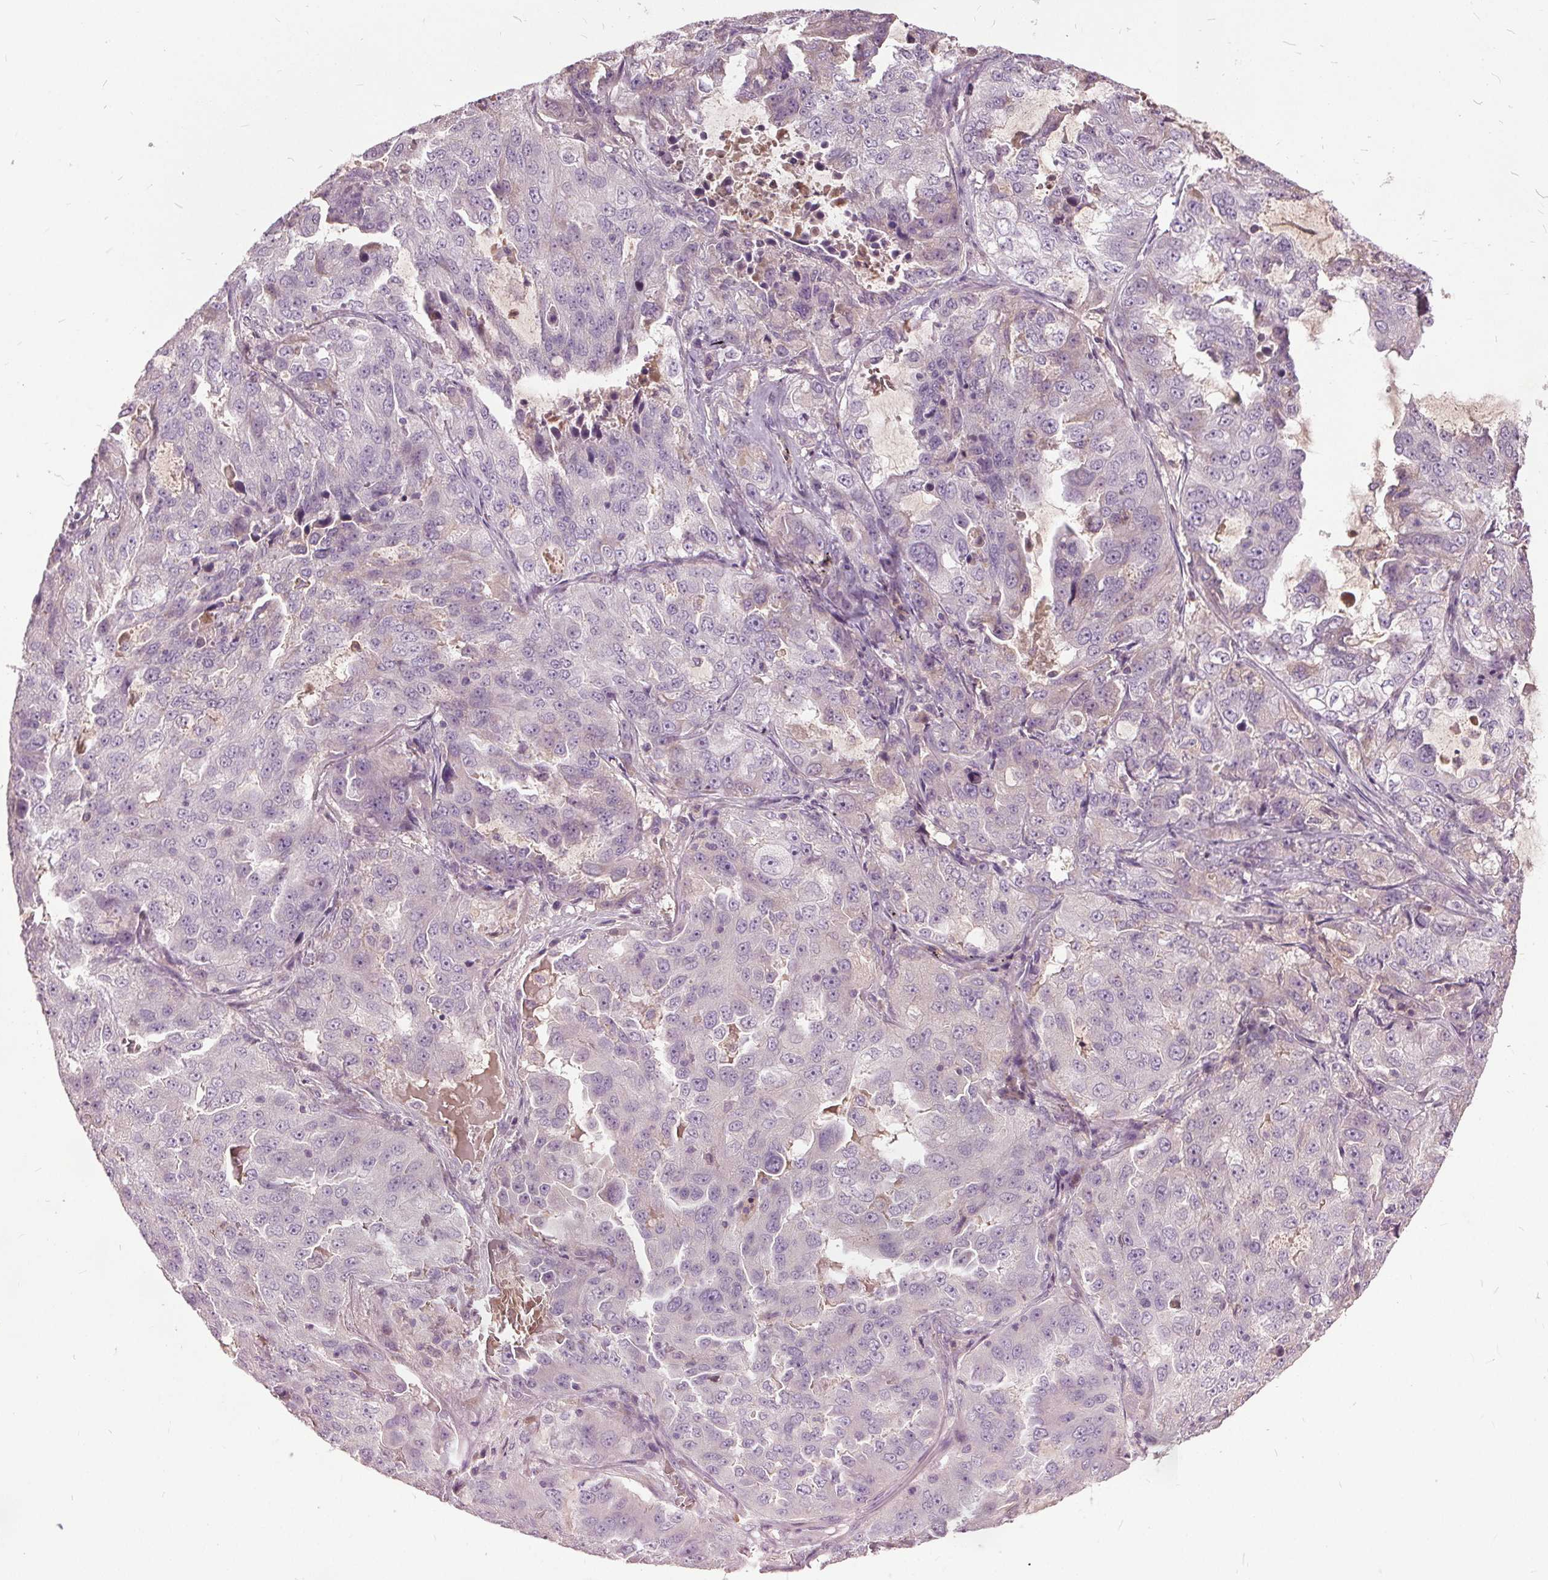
{"staining": {"intensity": "negative", "quantity": "none", "location": "none"}, "tissue": "lung cancer", "cell_type": "Tumor cells", "image_type": "cancer", "snomed": [{"axis": "morphology", "description": "Adenocarcinoma, NOS"}, {"axis": "topography", "description": "Lung"}], "caption": "This is a image of immunohistochemistry (IHC) staining of lung adenocarcinoma, which shows no positivity in tumor cells.", "gene": "PDGFD", "patient": {"sex": "female", "age": 61}}